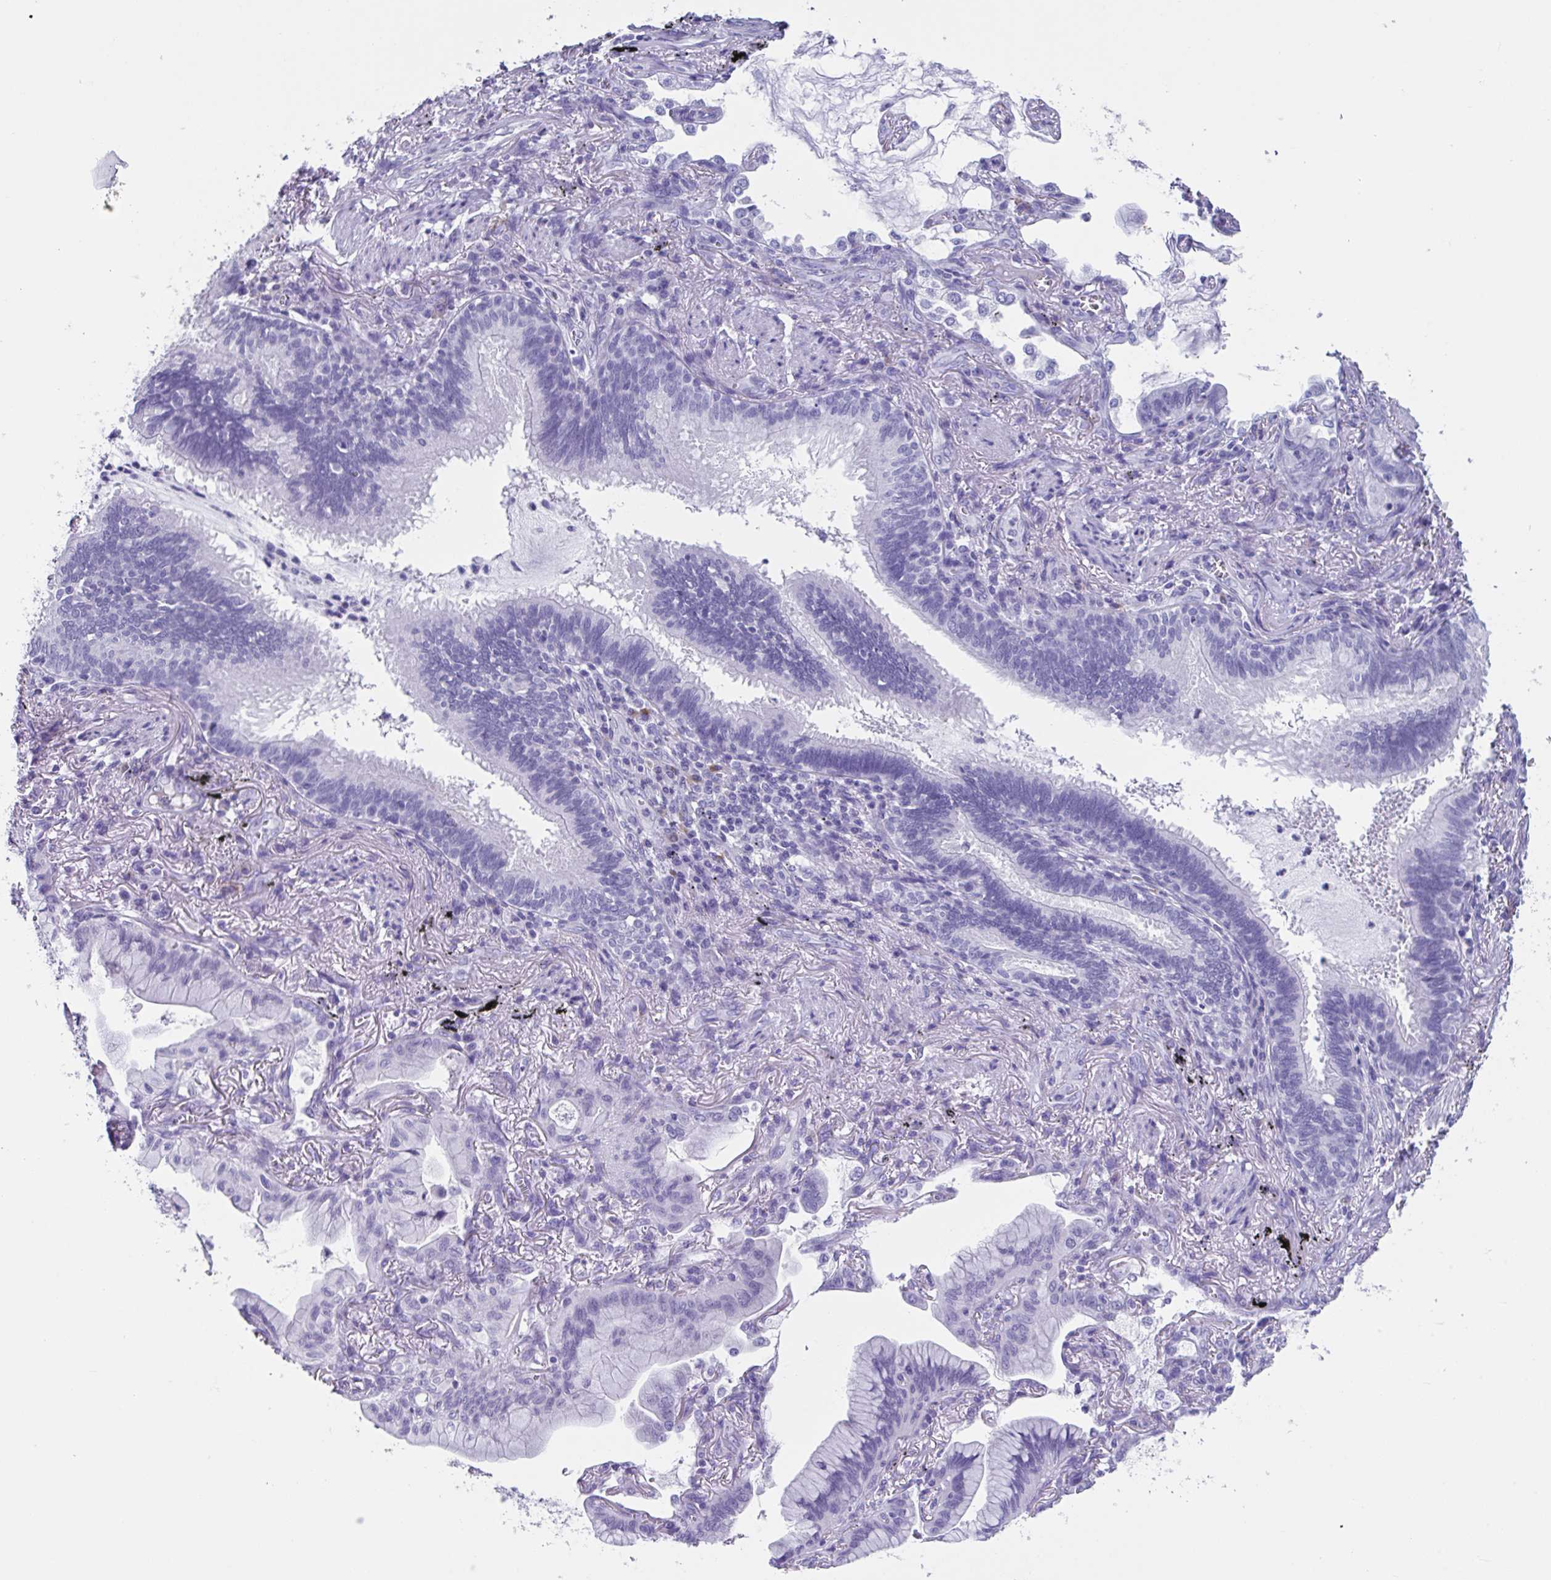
{"staining": {"intensity": "negative", "quantity": "none", "location": "none"}, "tissue": "lung cancer", "cell_type": "Tumor cells", "image_type": "cancer", "snomed": [{"axis": "morphology", "description": "Adenocarcinoma, NOS"}, {"axis": "topography", "description": "Lung"}], "caption": "A high-resolution image shows immunohistochemistry staining of lung cancer (adenocarcinoma), which shows no significant positivity in tumor cells.", "gene": "USP35", "patient": {"sex": "male", "age": 77}}